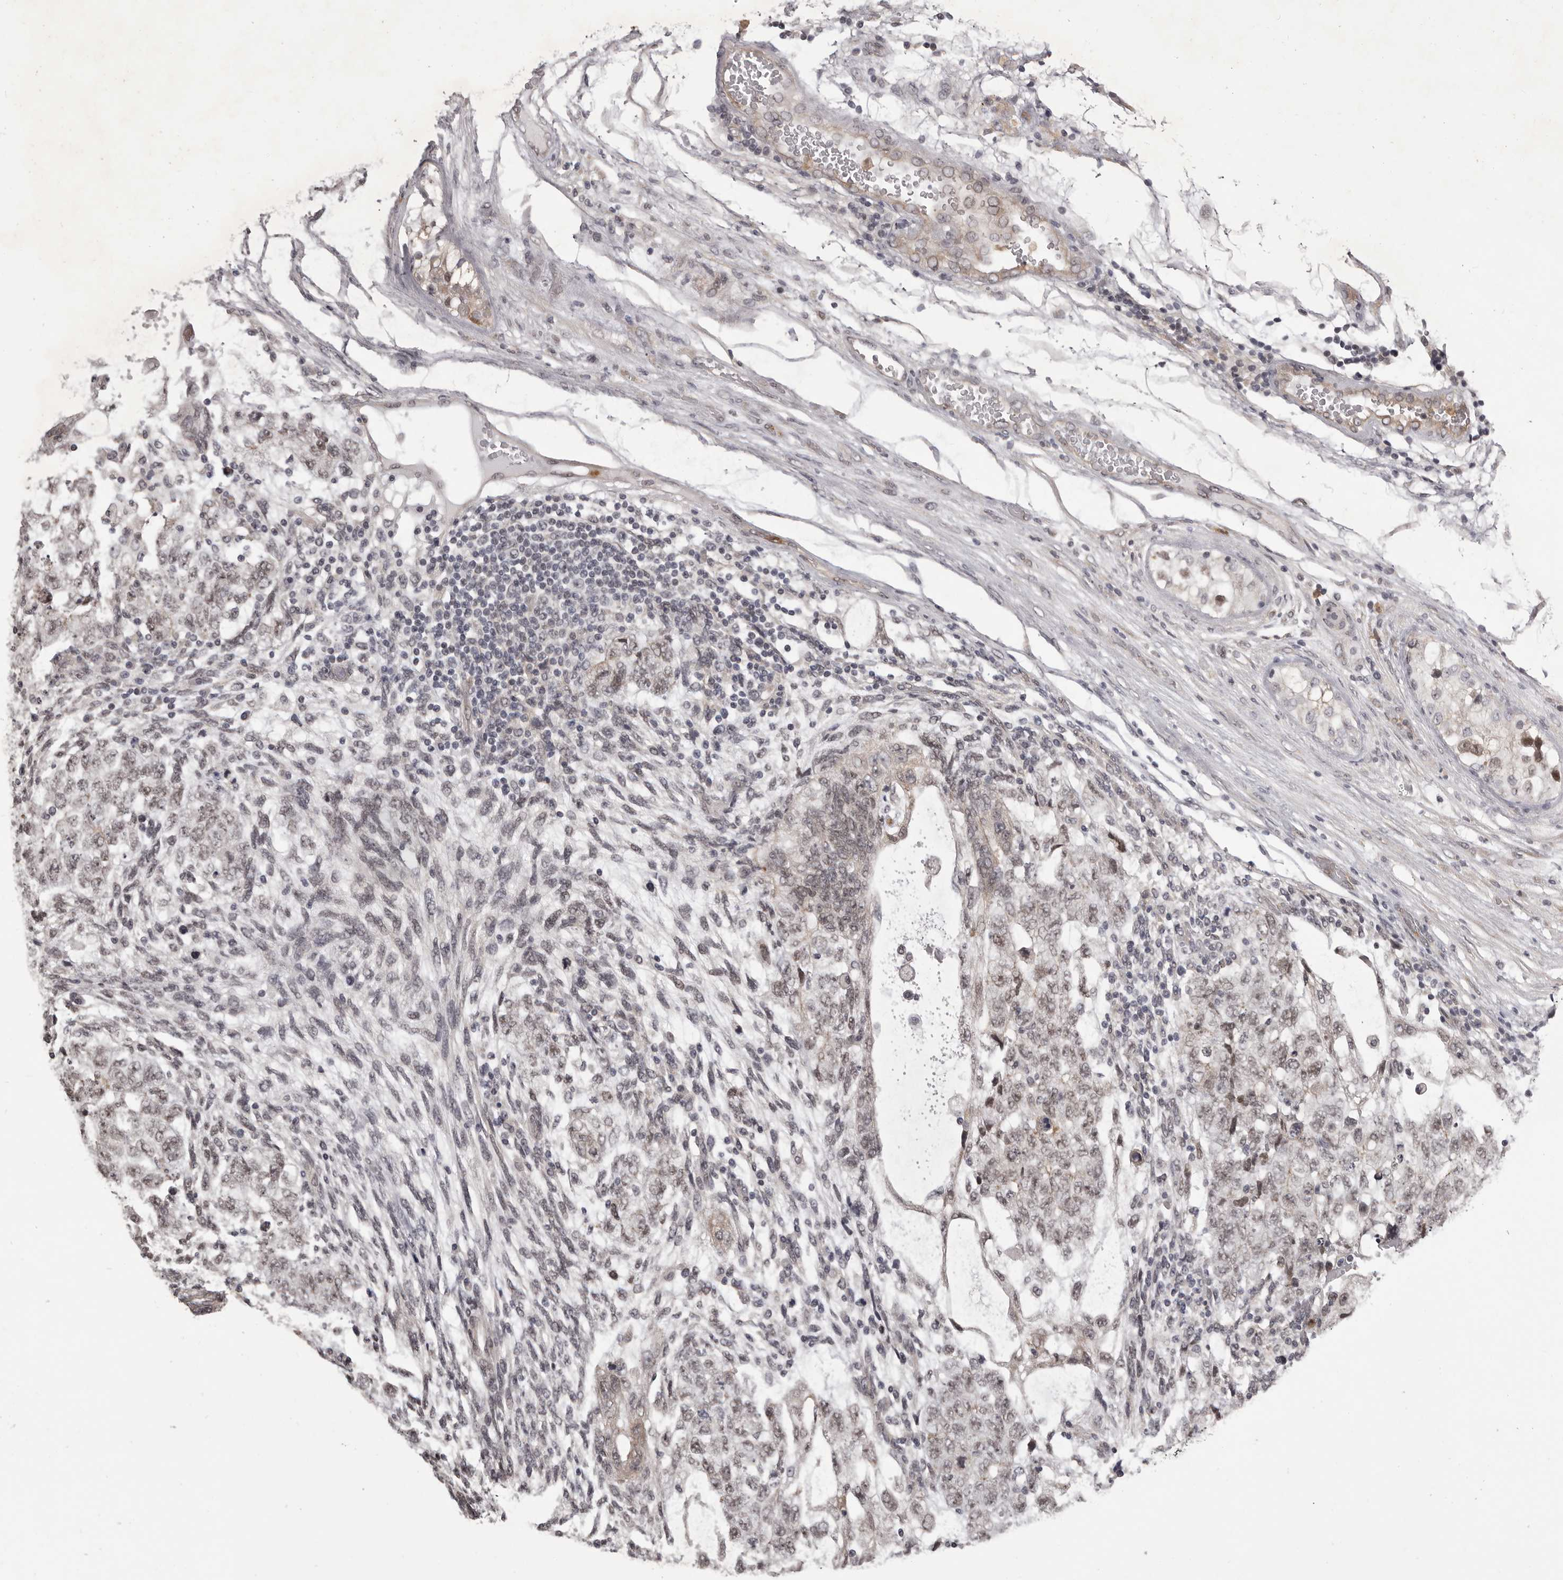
{"staining": {"intensity": "negative", "quantity": "none", "location": "none"}, "tissue": "testis cancer", "cell_type": "Tumor cells", "image_type": "cancer", "snomed": [{"axis": "morphology", "description": "Normal tissue, NOS"}, {"axis": "morphology", "description": "Carcinoma, Embryonal, NOS"}, {"axis": "topography", "description": "Testis"}], "caption": "A micrograph of testis cancer (embryonal carcinoma) stained for a protein displays no brown staining in tumor cells.", "gene": "RNF2", "patient": {"sex": "male", "age": 36}}